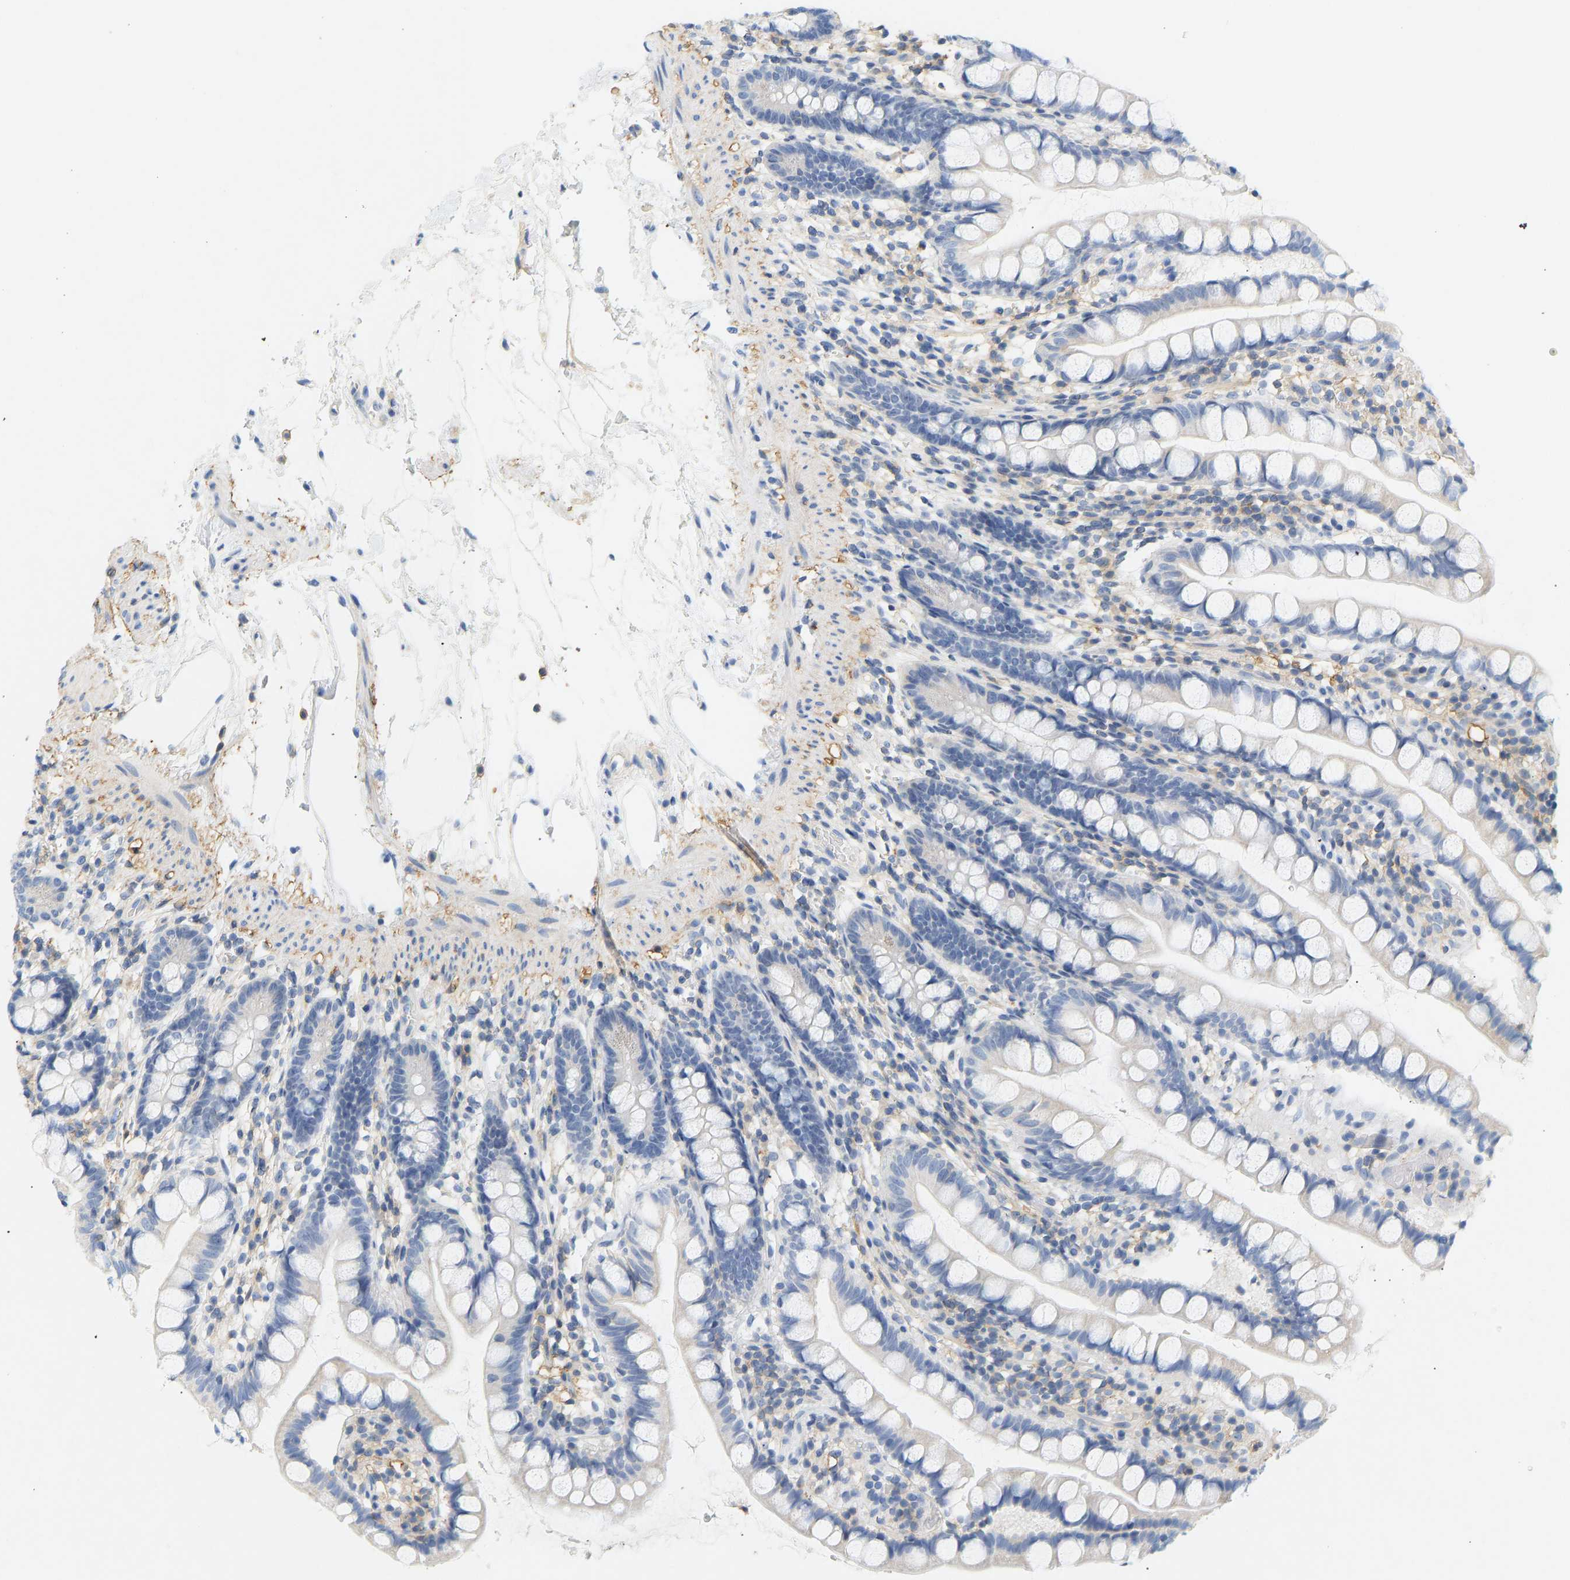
{"staining": {"intensity": "negative", "quantity": "none", "location": "none"}, "tissue": "small intestine", "cell_type": "Glandular cells", "image_type": "normal", "snomed": [{"axis": "morphology", "description": "Normal tissue, NOS"}, {"axis": "topography", "description": "Small intestine"}], "caption": "A high-resolution photomicrograph shows IHC staining of normal small intestine, which shows no significant positivity in glandular cells.", "gene": "BVES", "patient": {"sex": "female", "age": 84}}